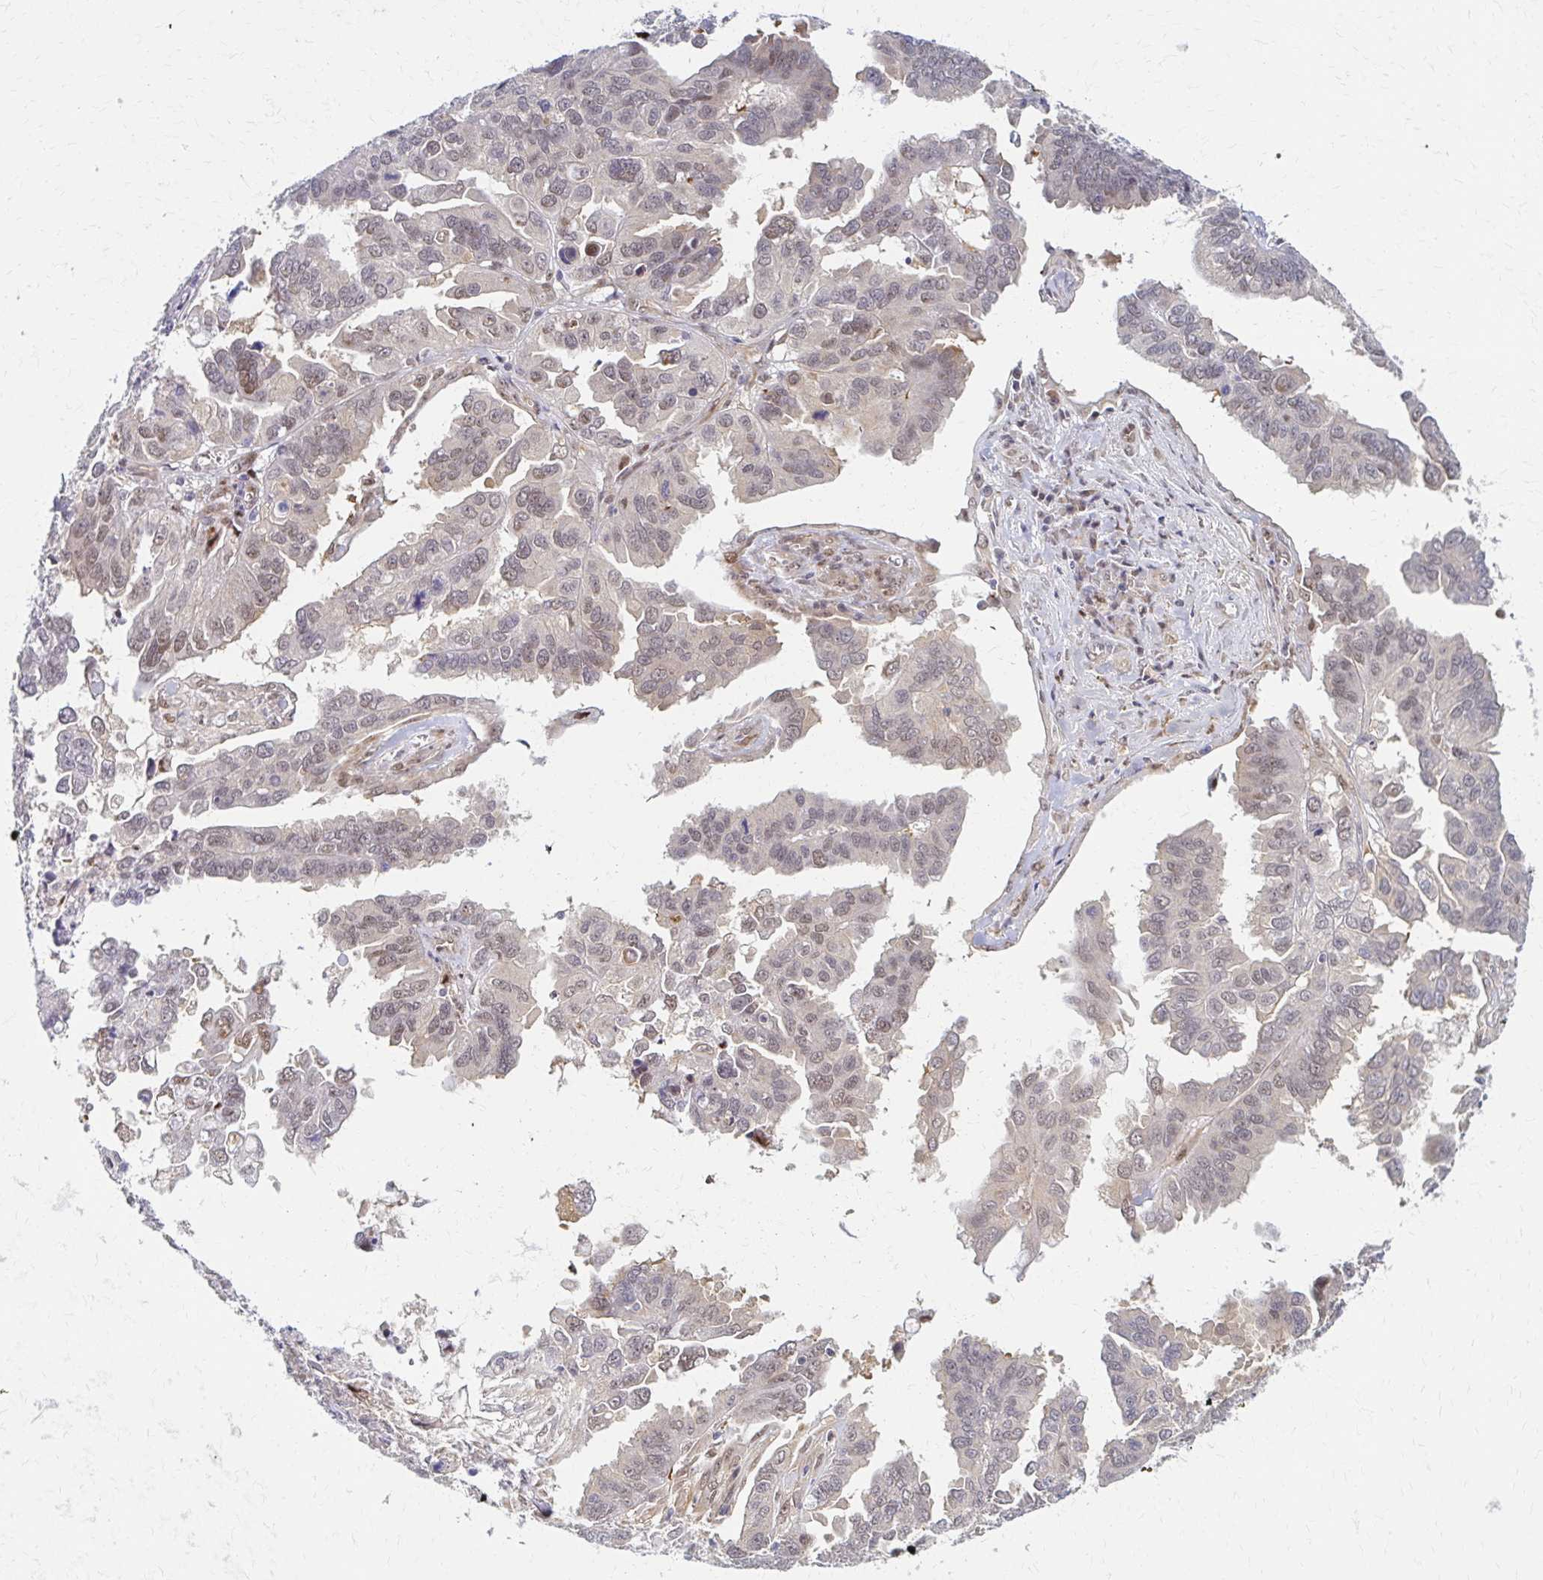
{"staining": {"intensity": "weak", "quantity": "25%-75%", "location": "nuclear"}, "tissue": "ovarian cancer", "cell_type": "Tumor cells", "image_type": "cancer", "snomed": [{"axis": "morphology", "description": "Cystadenocarcinoma, serous, NOS"}, {"axis": "topography", "description": "Ovary"}], "caption": "This photomicrograph reveals IHC staining of serous cystadenocarcinoma (ovarian), with low weak nuclear positivity in approximately 25%-75% of tumor cells.", "gene": "PSMD7", "patient": {"sex": "female", "age": 79}}